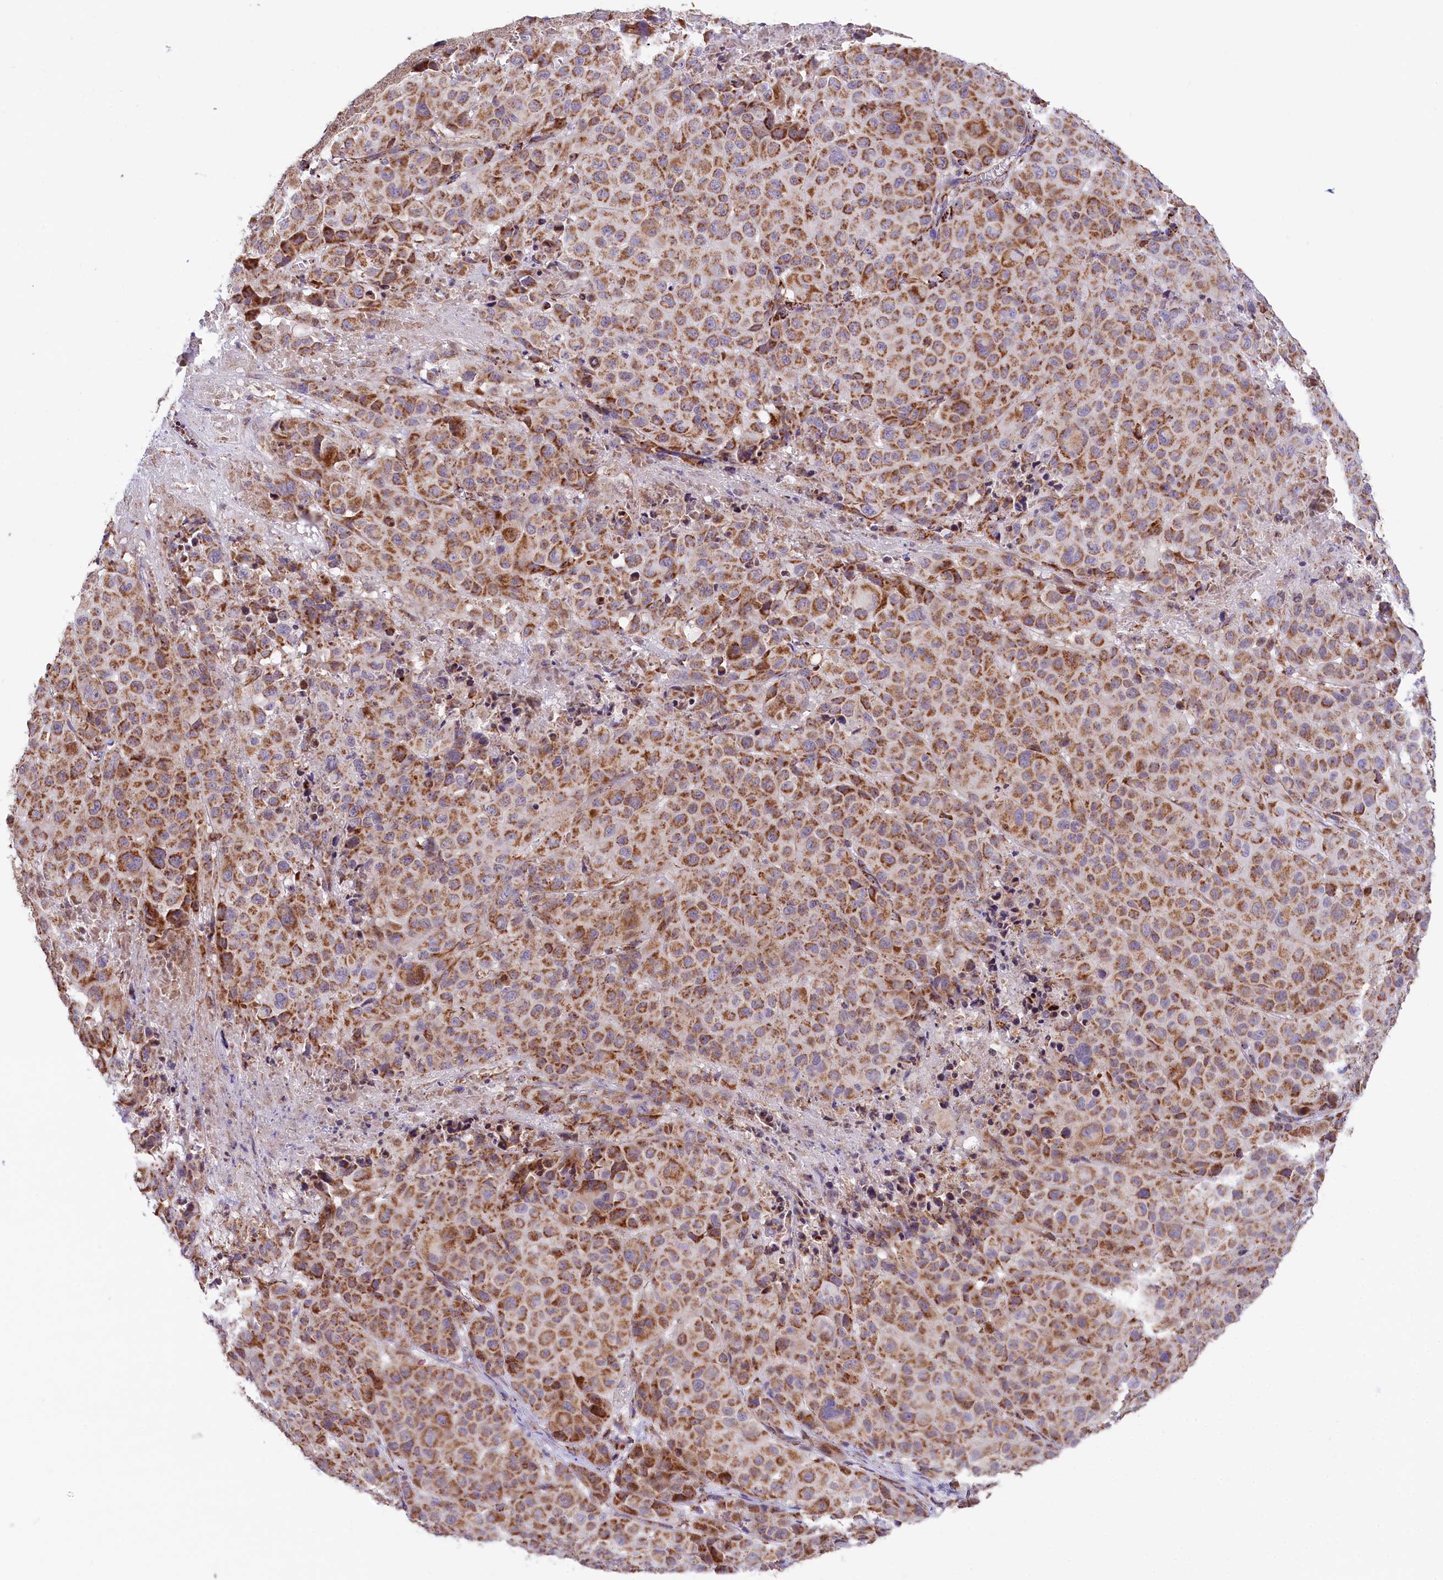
{"staining": {"intensity": "moderate", "quantity": ">75%", "location": "cytoplasmic/membranous"}, "tissue": "melanoma", "cell_type": "Tumor cells", "image_type": "cancer", "snomed": [{"axis": "morphology", "description": "Malignant melanoma, NOS"}, {"axis": "topography", "description": "Skin"}], "caption": "Malignant melanoma stained for a protein (brown) exhibits moderate cytoplasmic/membranous positive positivity in about >75% of tumor cells.", "gene": "NDUFA8", "patient": {"sex": "male", "age": 73}}